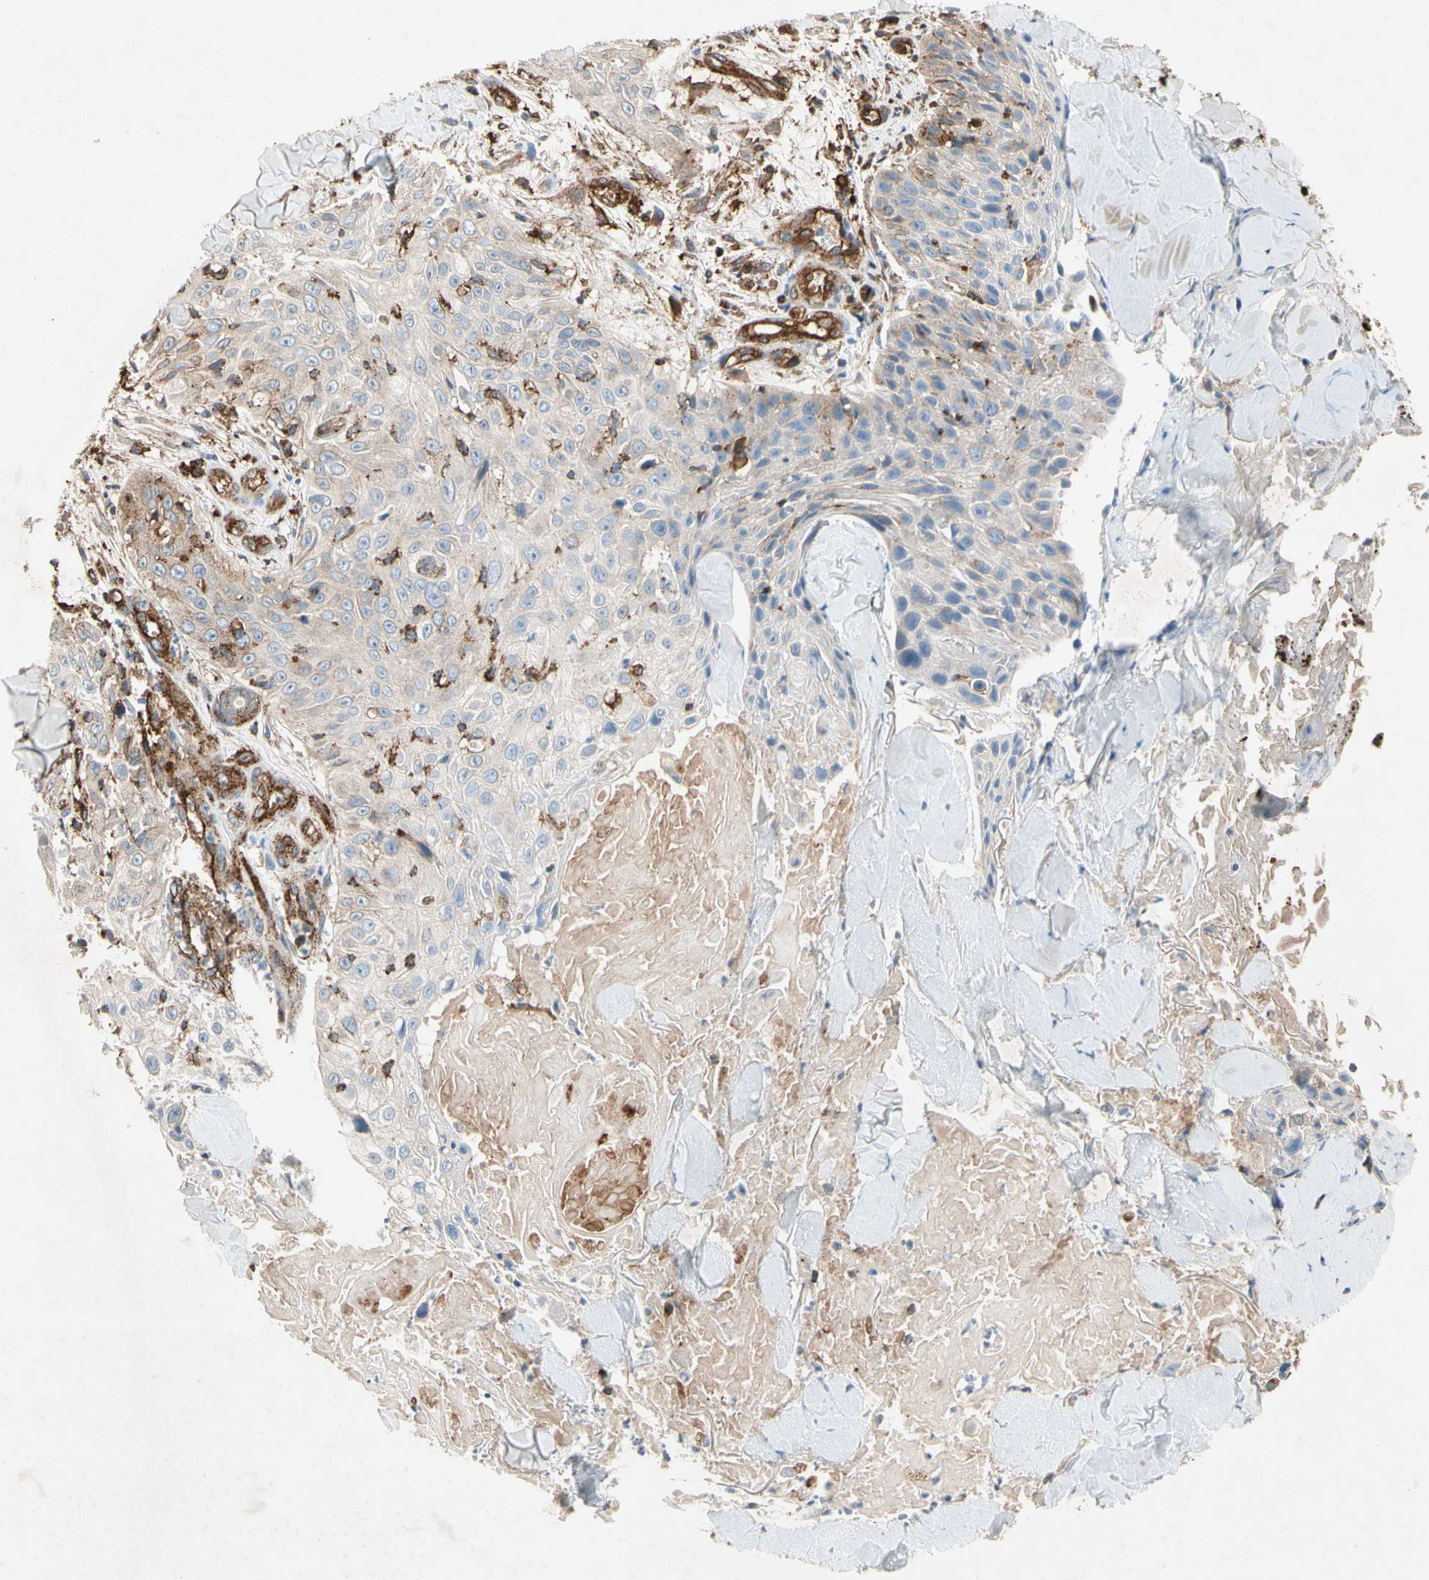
{"staining": {"intensity": "weak", "quantity": "<25%", "location": "cytoplasmic/membranous"}, "tissue": "skin cancer", "cell_type": "Tumor cells", "image_type": "cancer", "snomed": [{"axis": "morphology", "description": "Squamous cell carcinoma, NOS"}, {"axis": "topography", "description": "Skin"}], "caption": "There is no significant expression in tumor cells of skin cancer (squamous cell carcinoma).", "gene": "NDFIP2", "patient": {"sex": "male", "age": 86}}